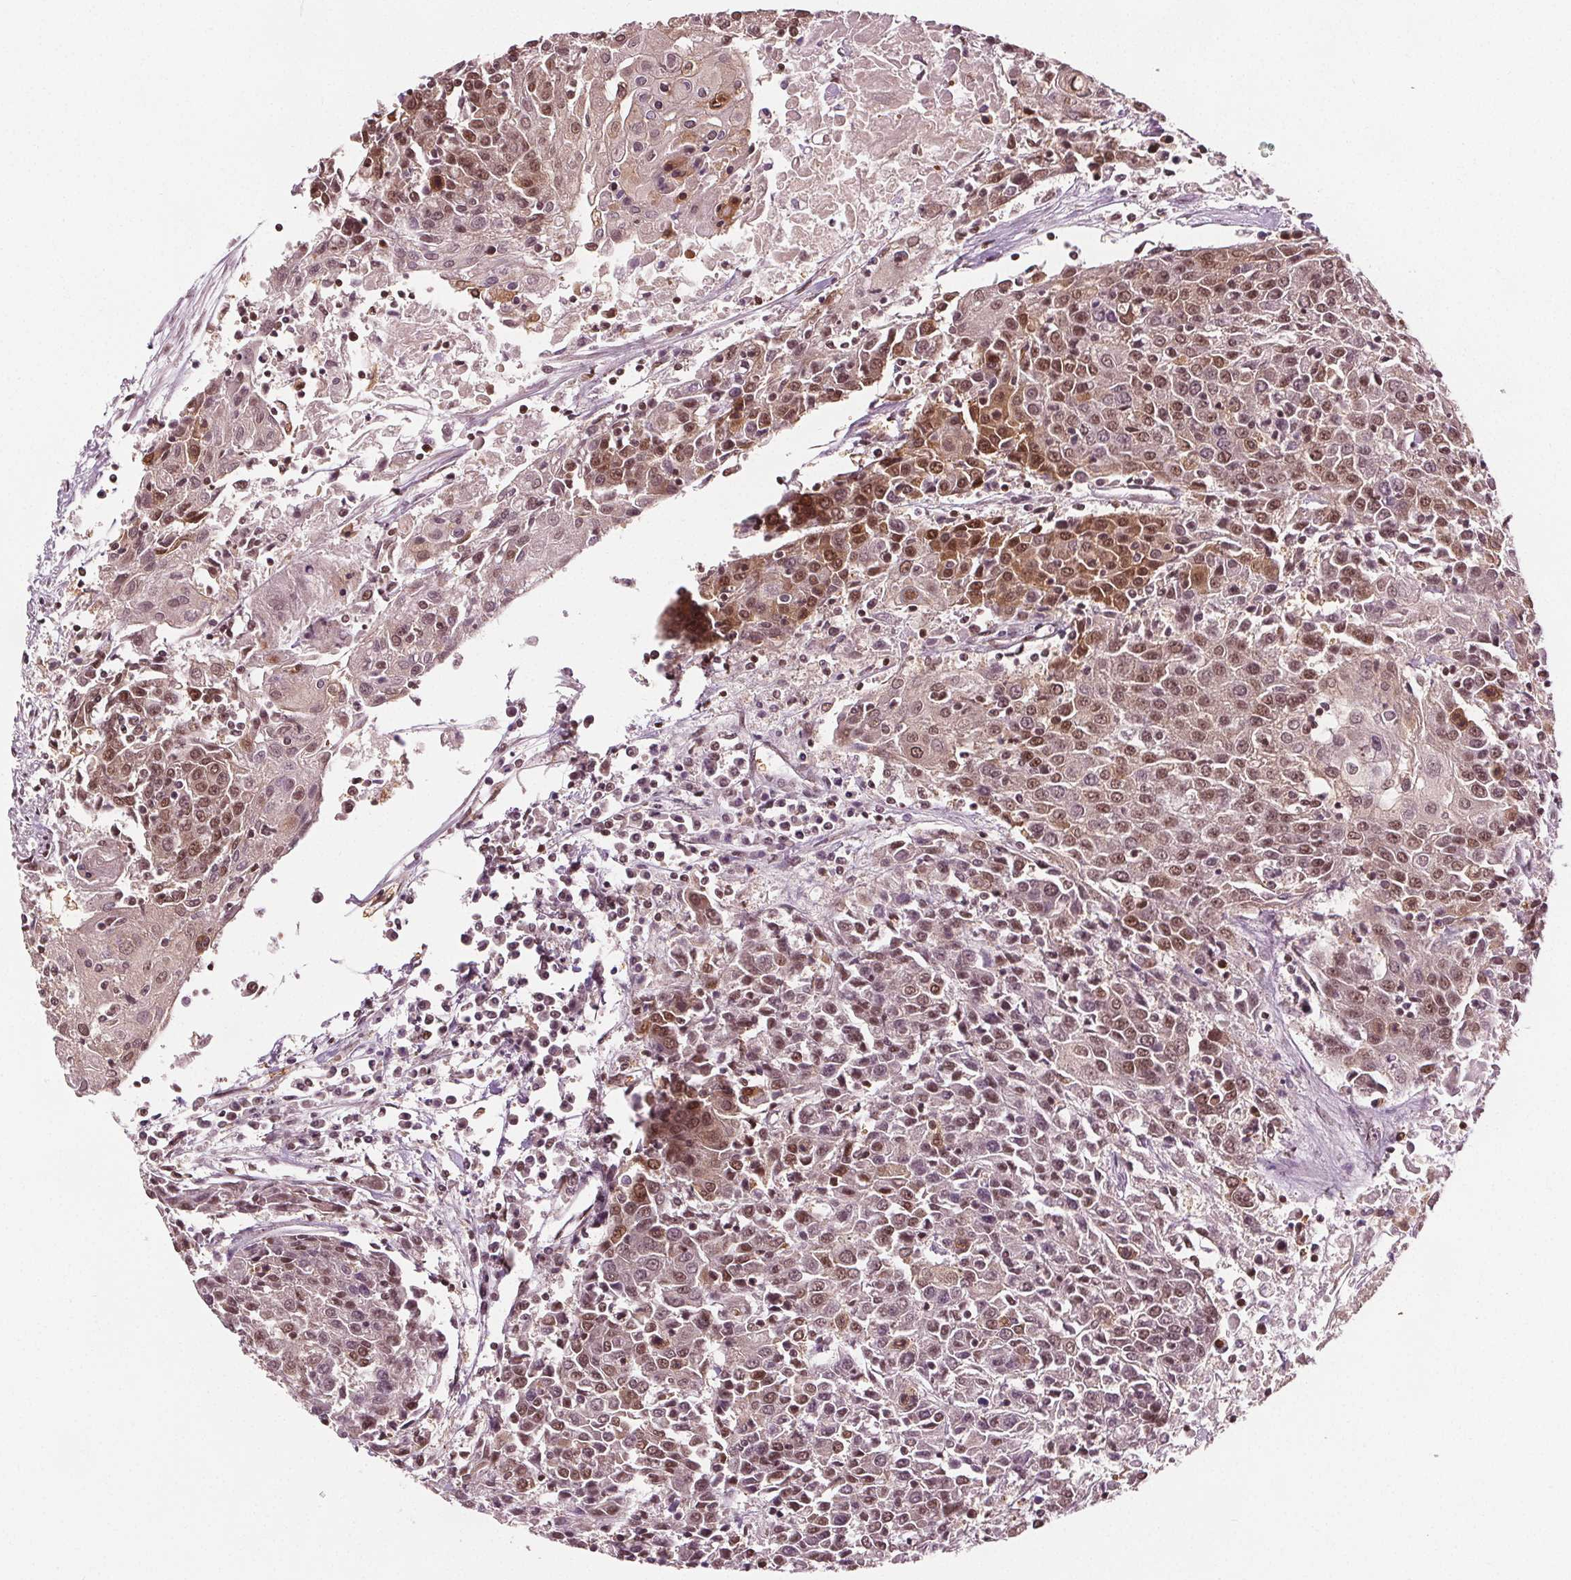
{"staining": {"intensity": "moderate", "quantity": ">75%", "location": "cytoplasmic/membranous,nuclear"}, "tissue": "urothelial cancer", "cell_type": "Tumor cells", "image_type": "cancer", "snomed": [{"axis": "morphology", "description": "Urothelial carcinoma, High grade"}, {"axis": "topography", "description": "Urinary bladder"}], "caption": "A medium amount of moderate cytoplasmic/membranous and nuclear expression is appreciated in about >75% of tumor cells in high-grade urothelial carcinoma tissue.", "gene": "IWS1", "patient": {"sex": "female", "age": 85}}